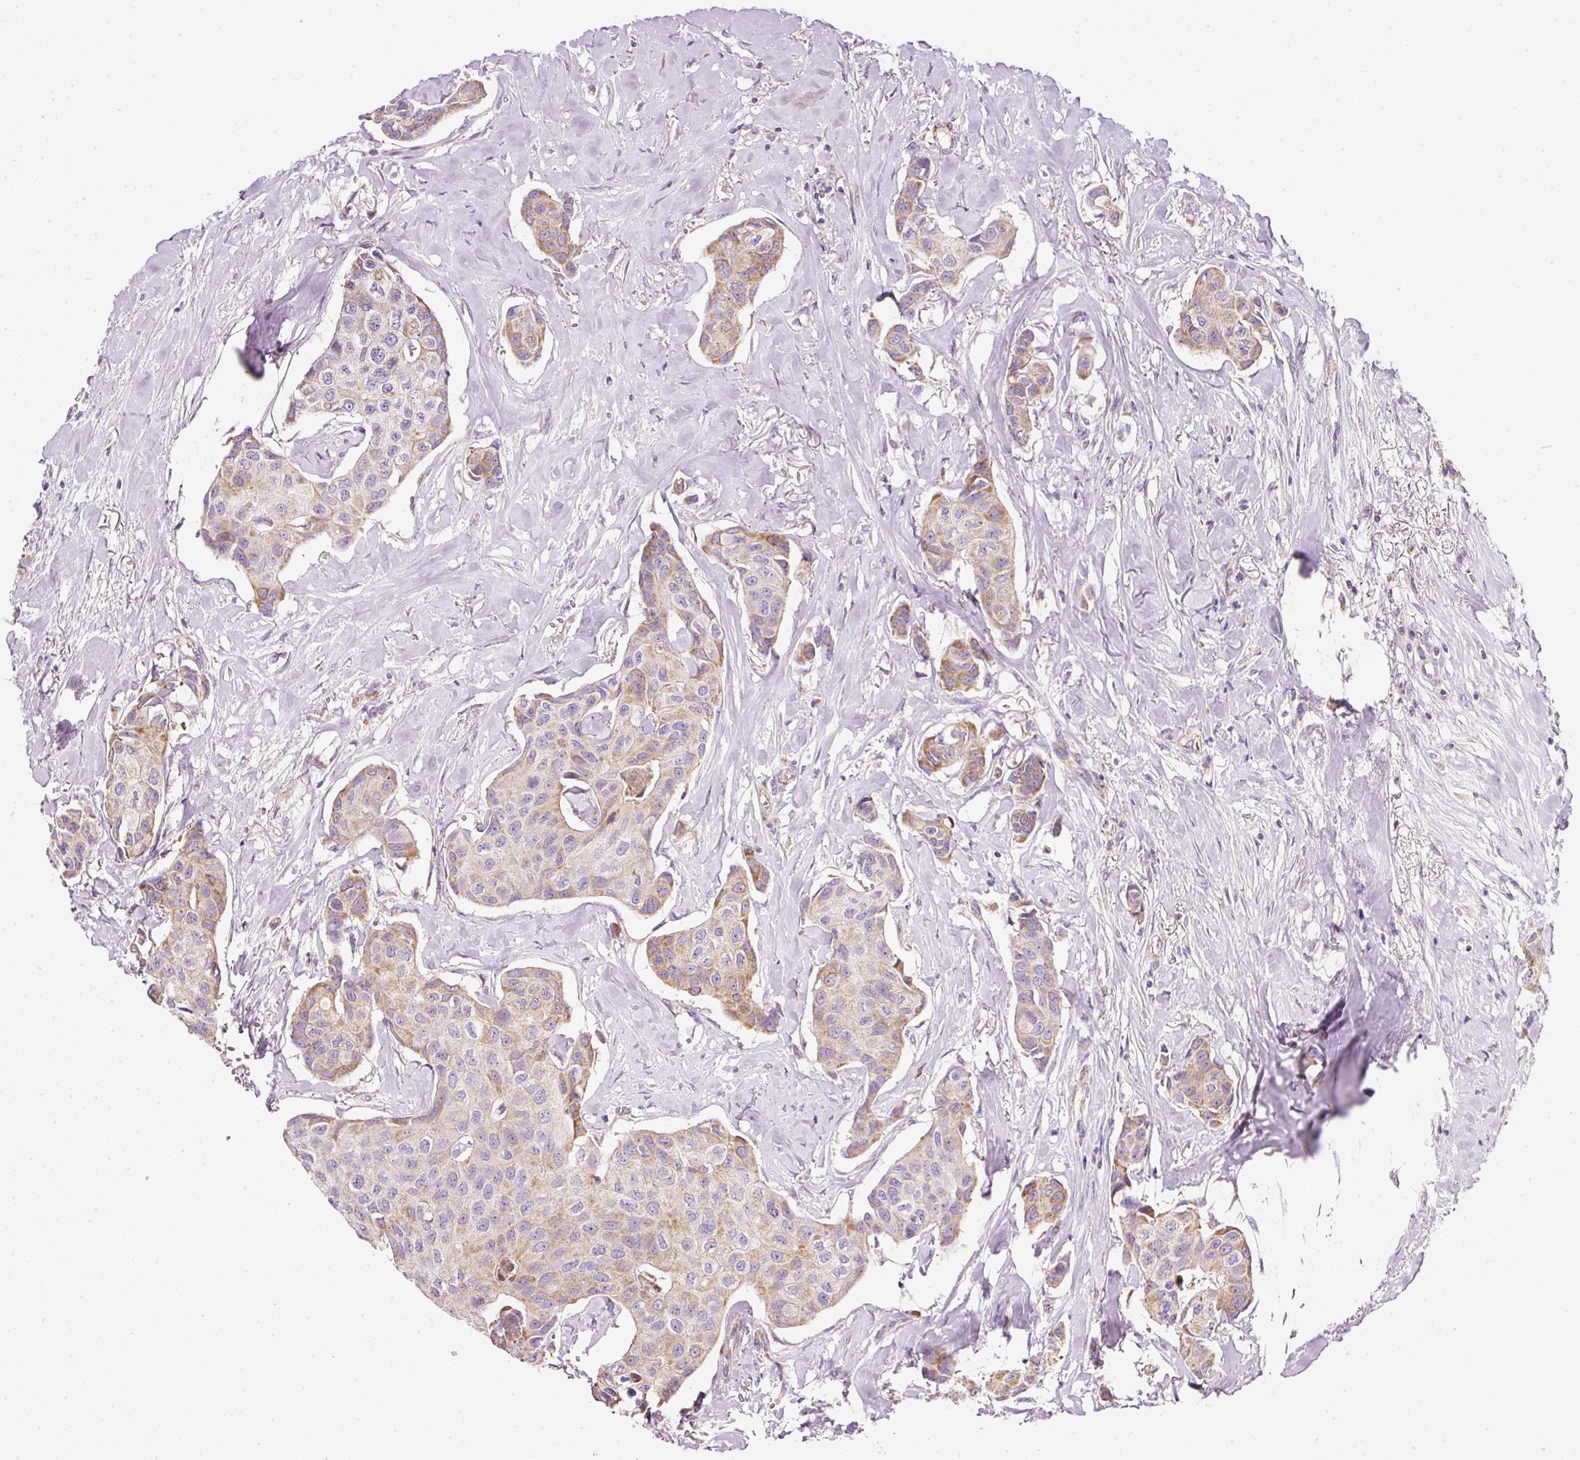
{"staining": {"intensity": "moderate", "quantity": "25%-75%", "location": "cytoplasmic/membranous"}, "tissue": "breast cancer", "cell_type": "Tumor cells", "image_type": "cancer", "snomed": [{"axis": "morphology", "description": "Duct carcinoma"}, {"axis": "topography", "description": "Breast"}], "caption": "Tumor cells display medium levels of moderate cytoplasmic/membranous expression in approximately 25%-75% of cells in breast cancer.", "gene": "NDUFA1", "patient": {"sex": "female", "age": 80}}